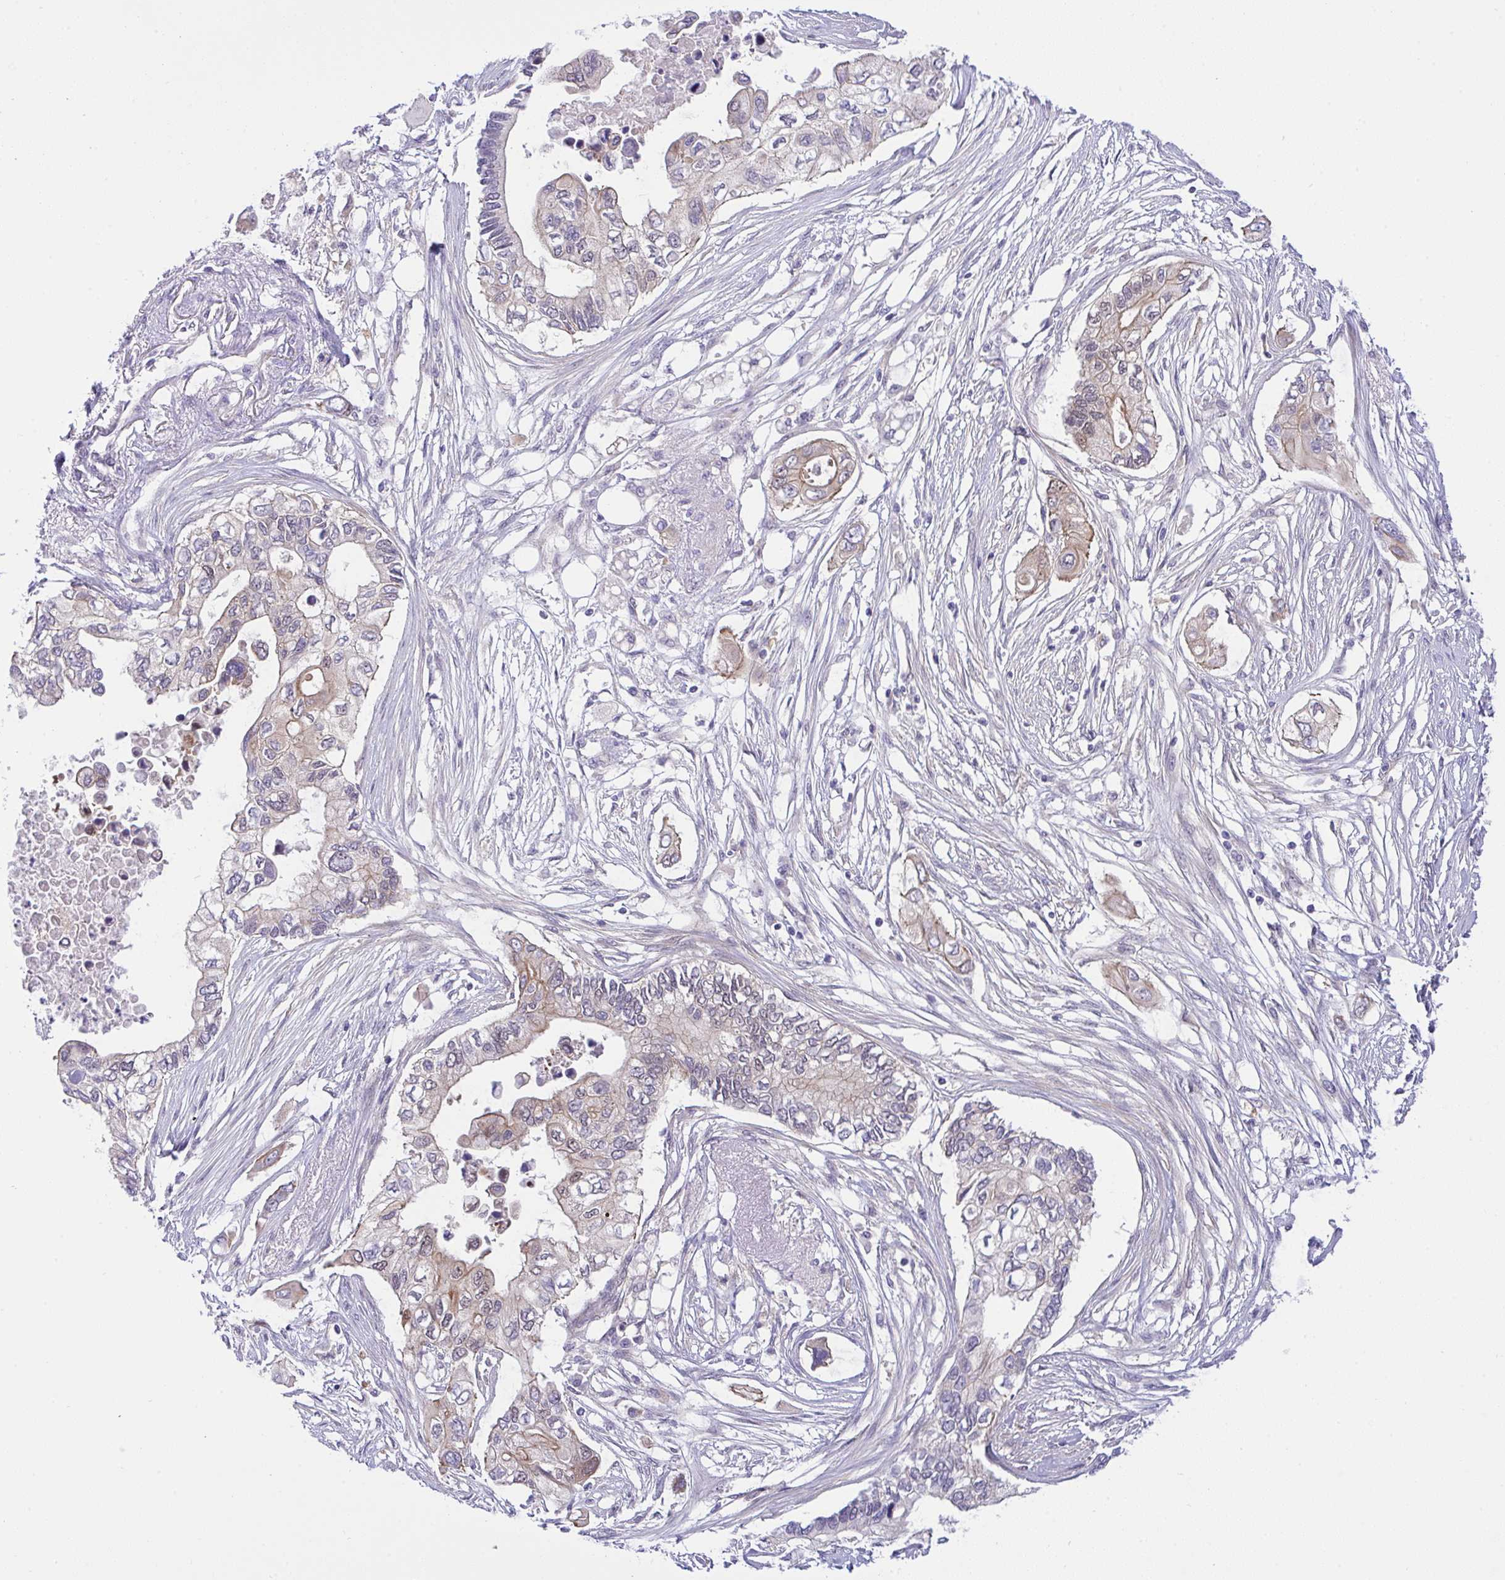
{"staining": {"intensity": "weak", "quantity": "25%-75%", "location": "cytoplasmic/membranous,nuclear"}, "tissue": "pancreatic cancer", "cell_type": "Tumor cells", "image_type": "cancer", "snomed": [{"axis": "morphology", "description": "Adenocarcinoma, NOS"}, {"axis": "topography", "description": "Pancreas"}], "caption": "Approximately 25%-75% of tumor cells in pancreatic adenocarcinoma display weak cytoplasmic/membranous and nuclear protein positivity as visualized by brown immunohistochemical staining.", "gene": "HOXD12", "patient": {"sex": "female", "age": 63}}